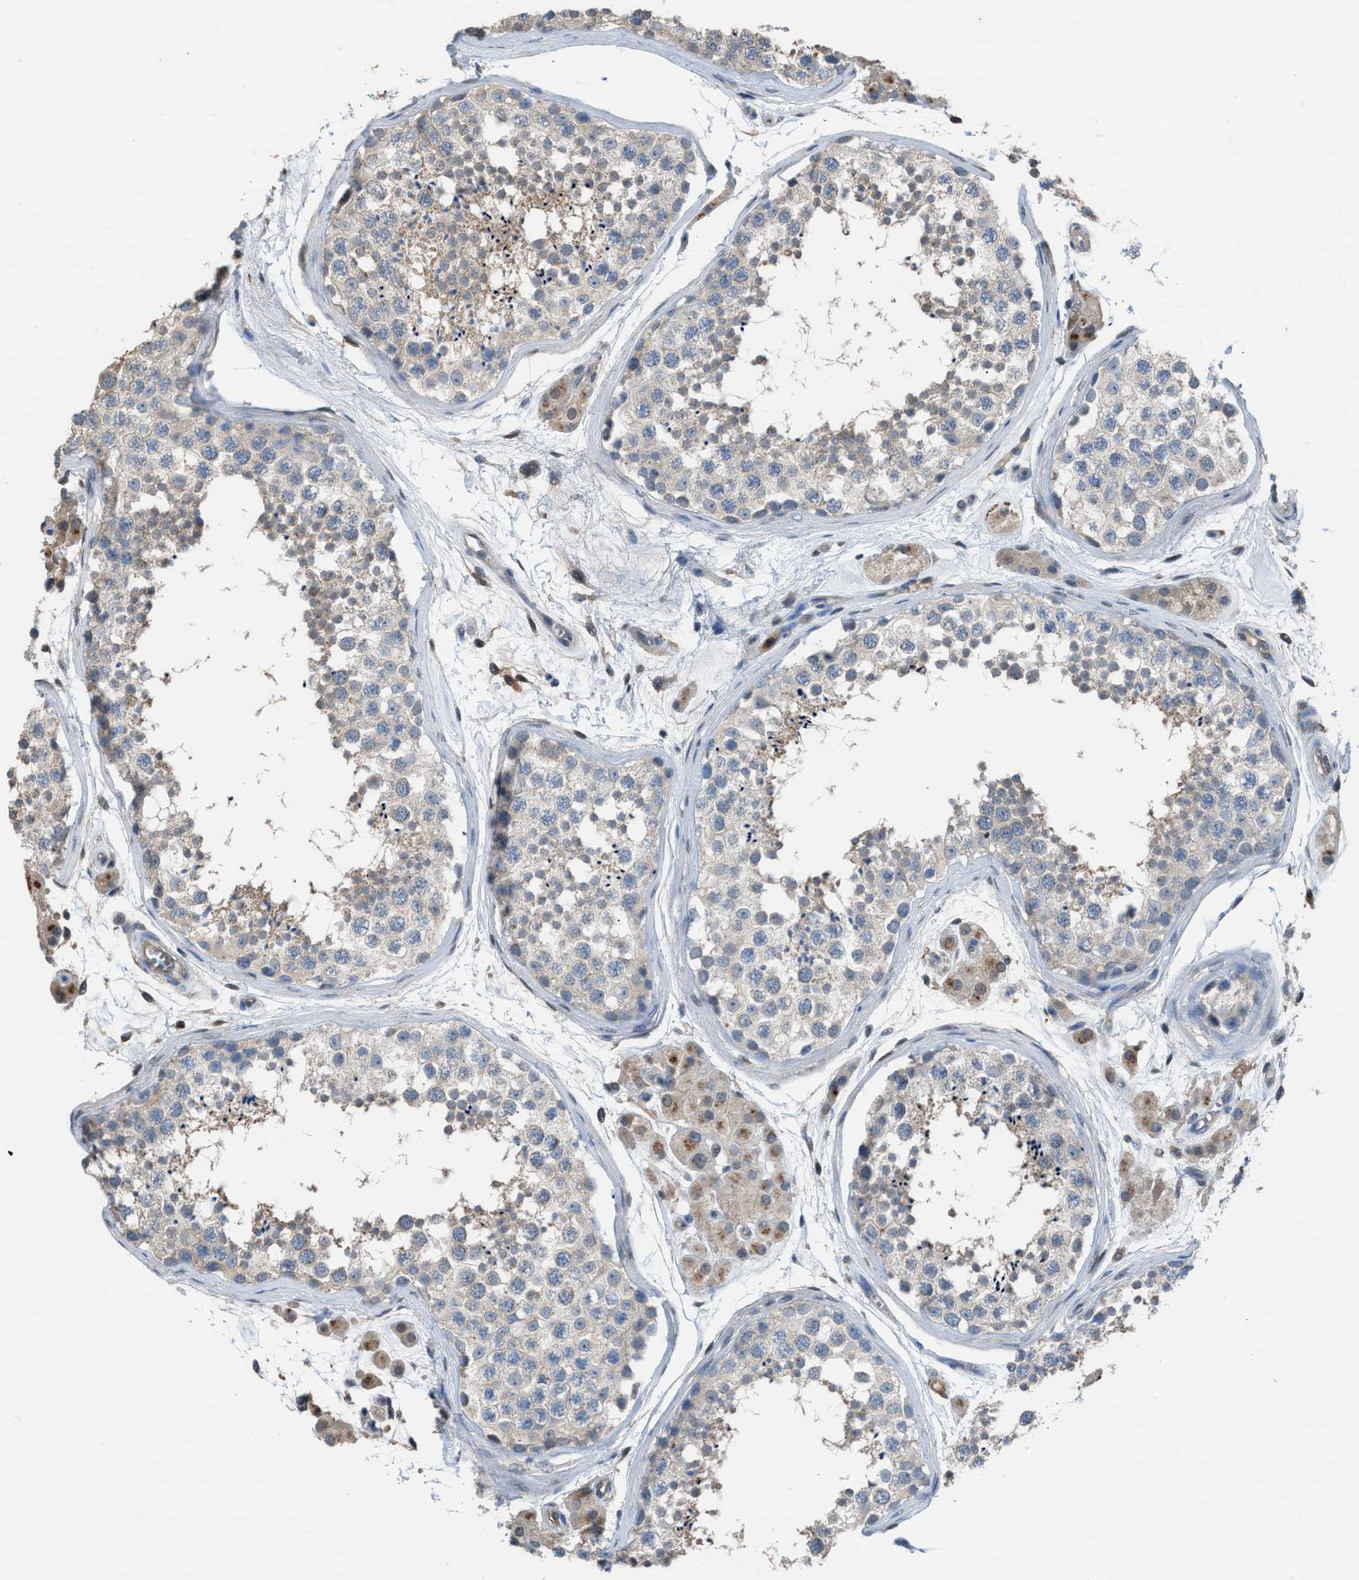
{"staining": {"intensity": "weak", "quantity": "<25%", "location": "cytoplasmic/membranous"}, "tissue": "testis", "cell_type": "Cells in seminiferous ducts", "image_type": "normal", "snomed": [{"axis": "morphology", "description": "Normal tissue, NOS"}, {"axis": "topography", "description": "Testis"}], "caption": "Cells in seminiferous ducts are negative for protein expression in benign human testis. Brightfield microscopy of immunohistochemistry stained with DAB (brown) and hematoxylin (blue), captured at high magnification.", "gene": "NQO2", "patient": {"sex": "male", "age": 56}}